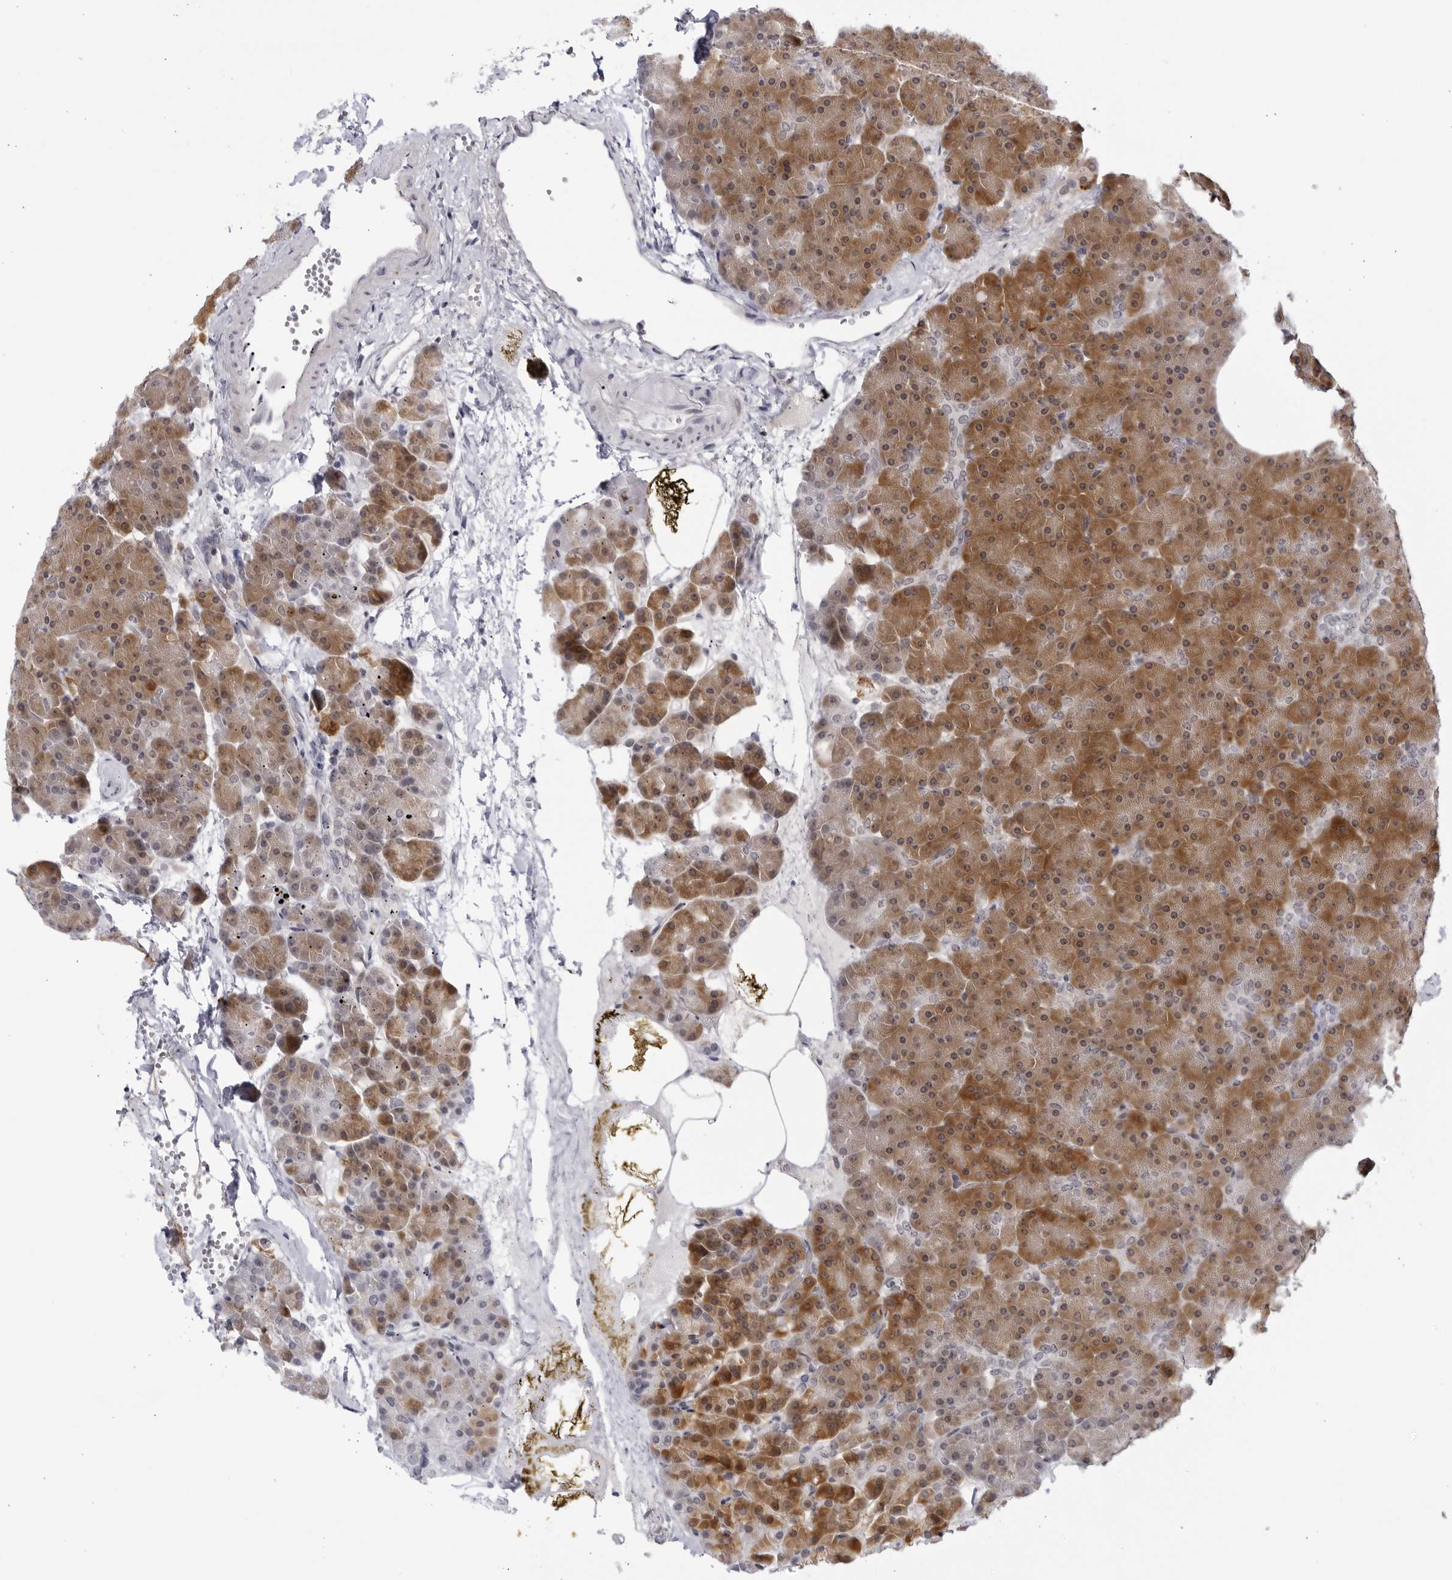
{"staining": {"intensity": "moderate", "quantity": ">75%", "location": "cytoplasmic/membranous"}, "tissue": "pancreas", "cell_type": "Exocrine glandular cells", "image_type": "normal", "snomed": [{"axis": "morphology", "description": "Normal tissue, NOS"}, {"axis": "morphology", "description": "Carcinoid, malignant, NOS"}, {"axis": "topography", "description": "Pancreas"}], "caption": "Approximately >75% of exocrine glandular cells in unremarkable human pancreas exhibit moderate cytoplasmic/membranous protein staining as visualized by brown immunohistochemical staining.", "gene": "CNBD1", "patient": {"sex": "female", "age": 35}}